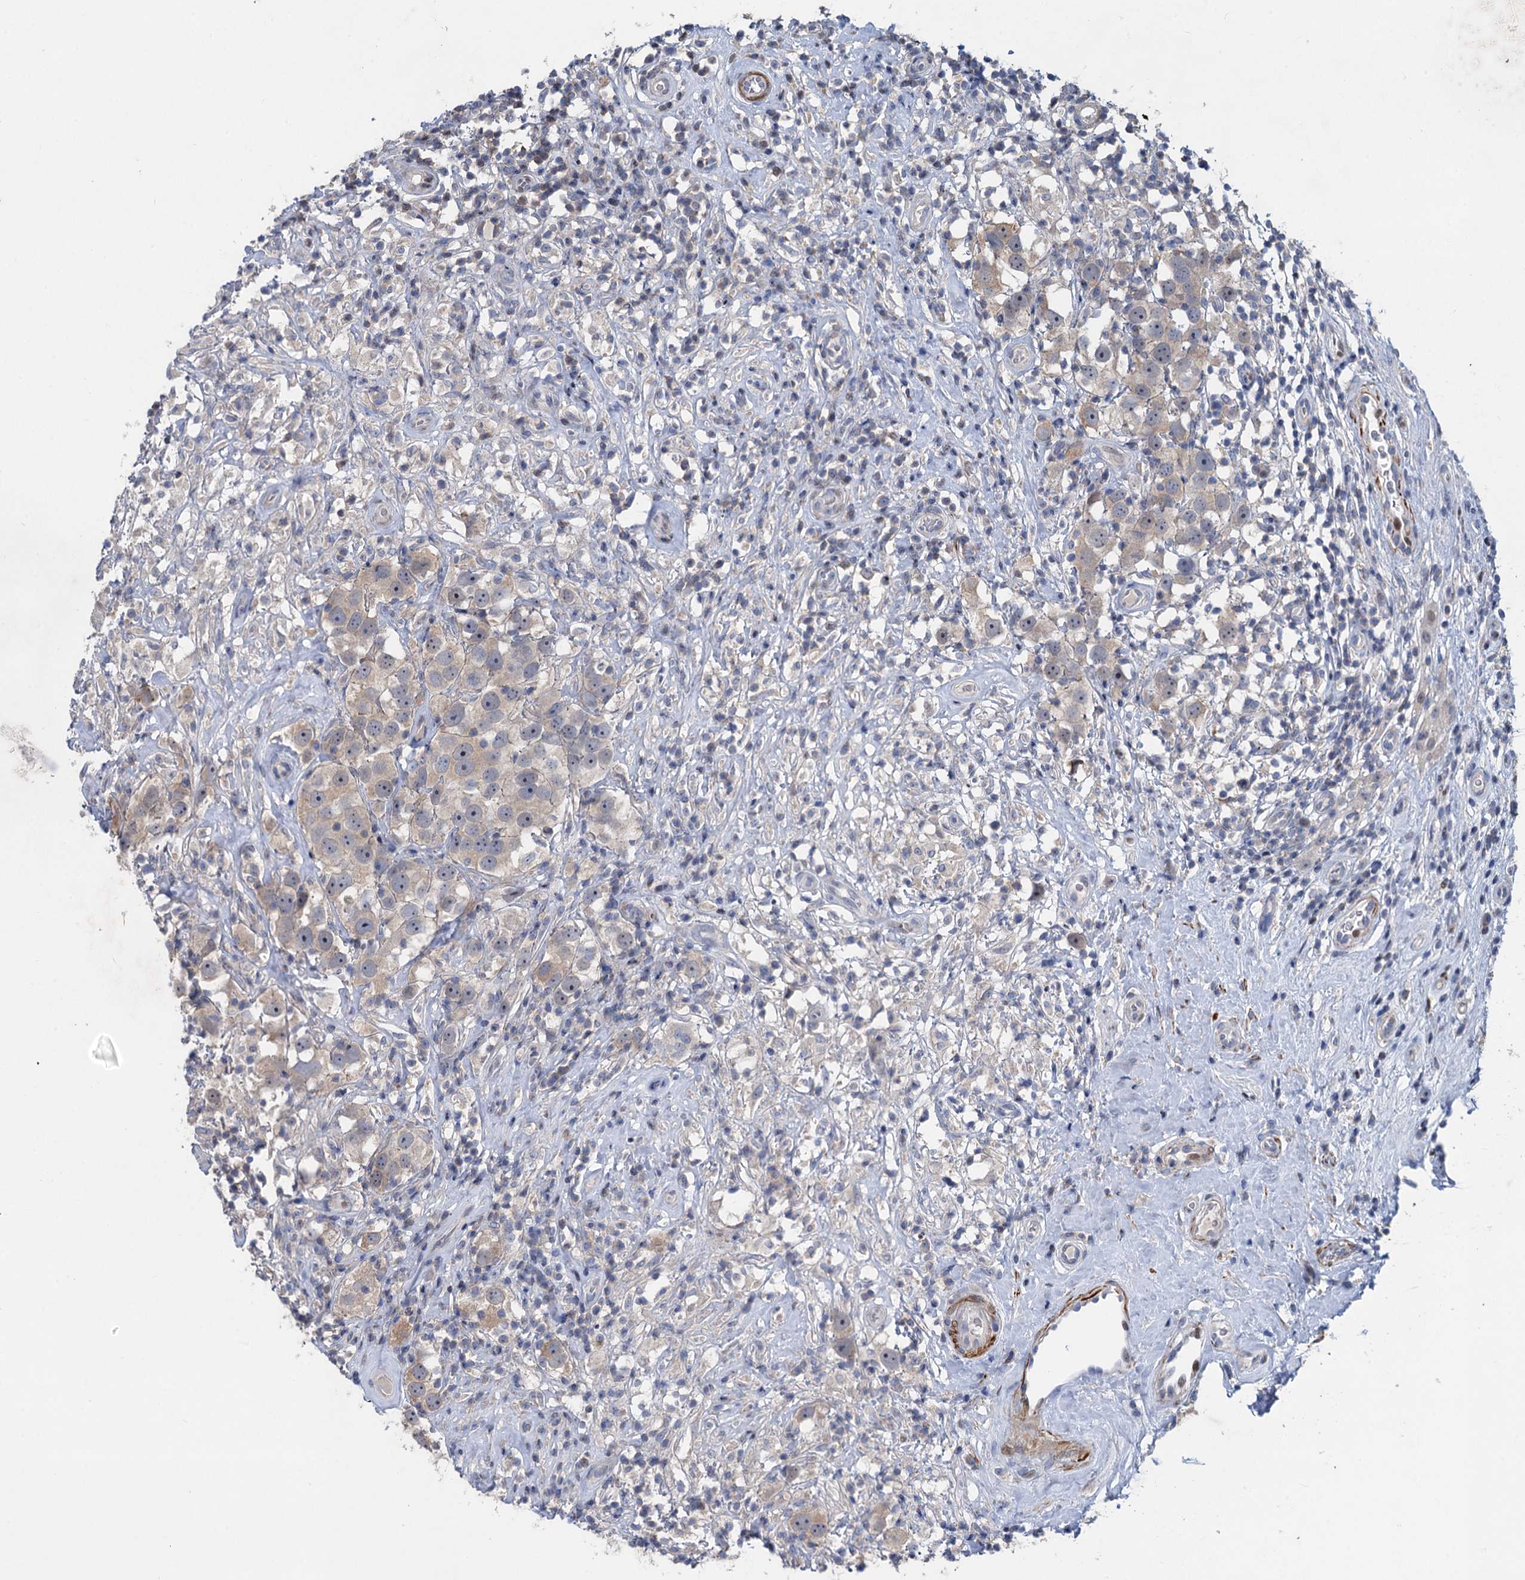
{"staining": {"intensity": "weak", "quantity": "<25%", "location": "cytoplasmic/membranous"}, "tissue": "testis cancer", "cell_type": "Tumor cells", "image_type": "cancer", "snomed": [{"axis": "morphology", "description": "Seminoma, NOS"}, {"axis": "topography", "description": "Testis"}], "caption": "An immunohistochemistry image of testis cancer (seminoma) is shown. There is no staining in tumor cells of testis cancer (seminoma).", "gene": "ESYT3", "patient": {"sex": "male", "age": 49}}